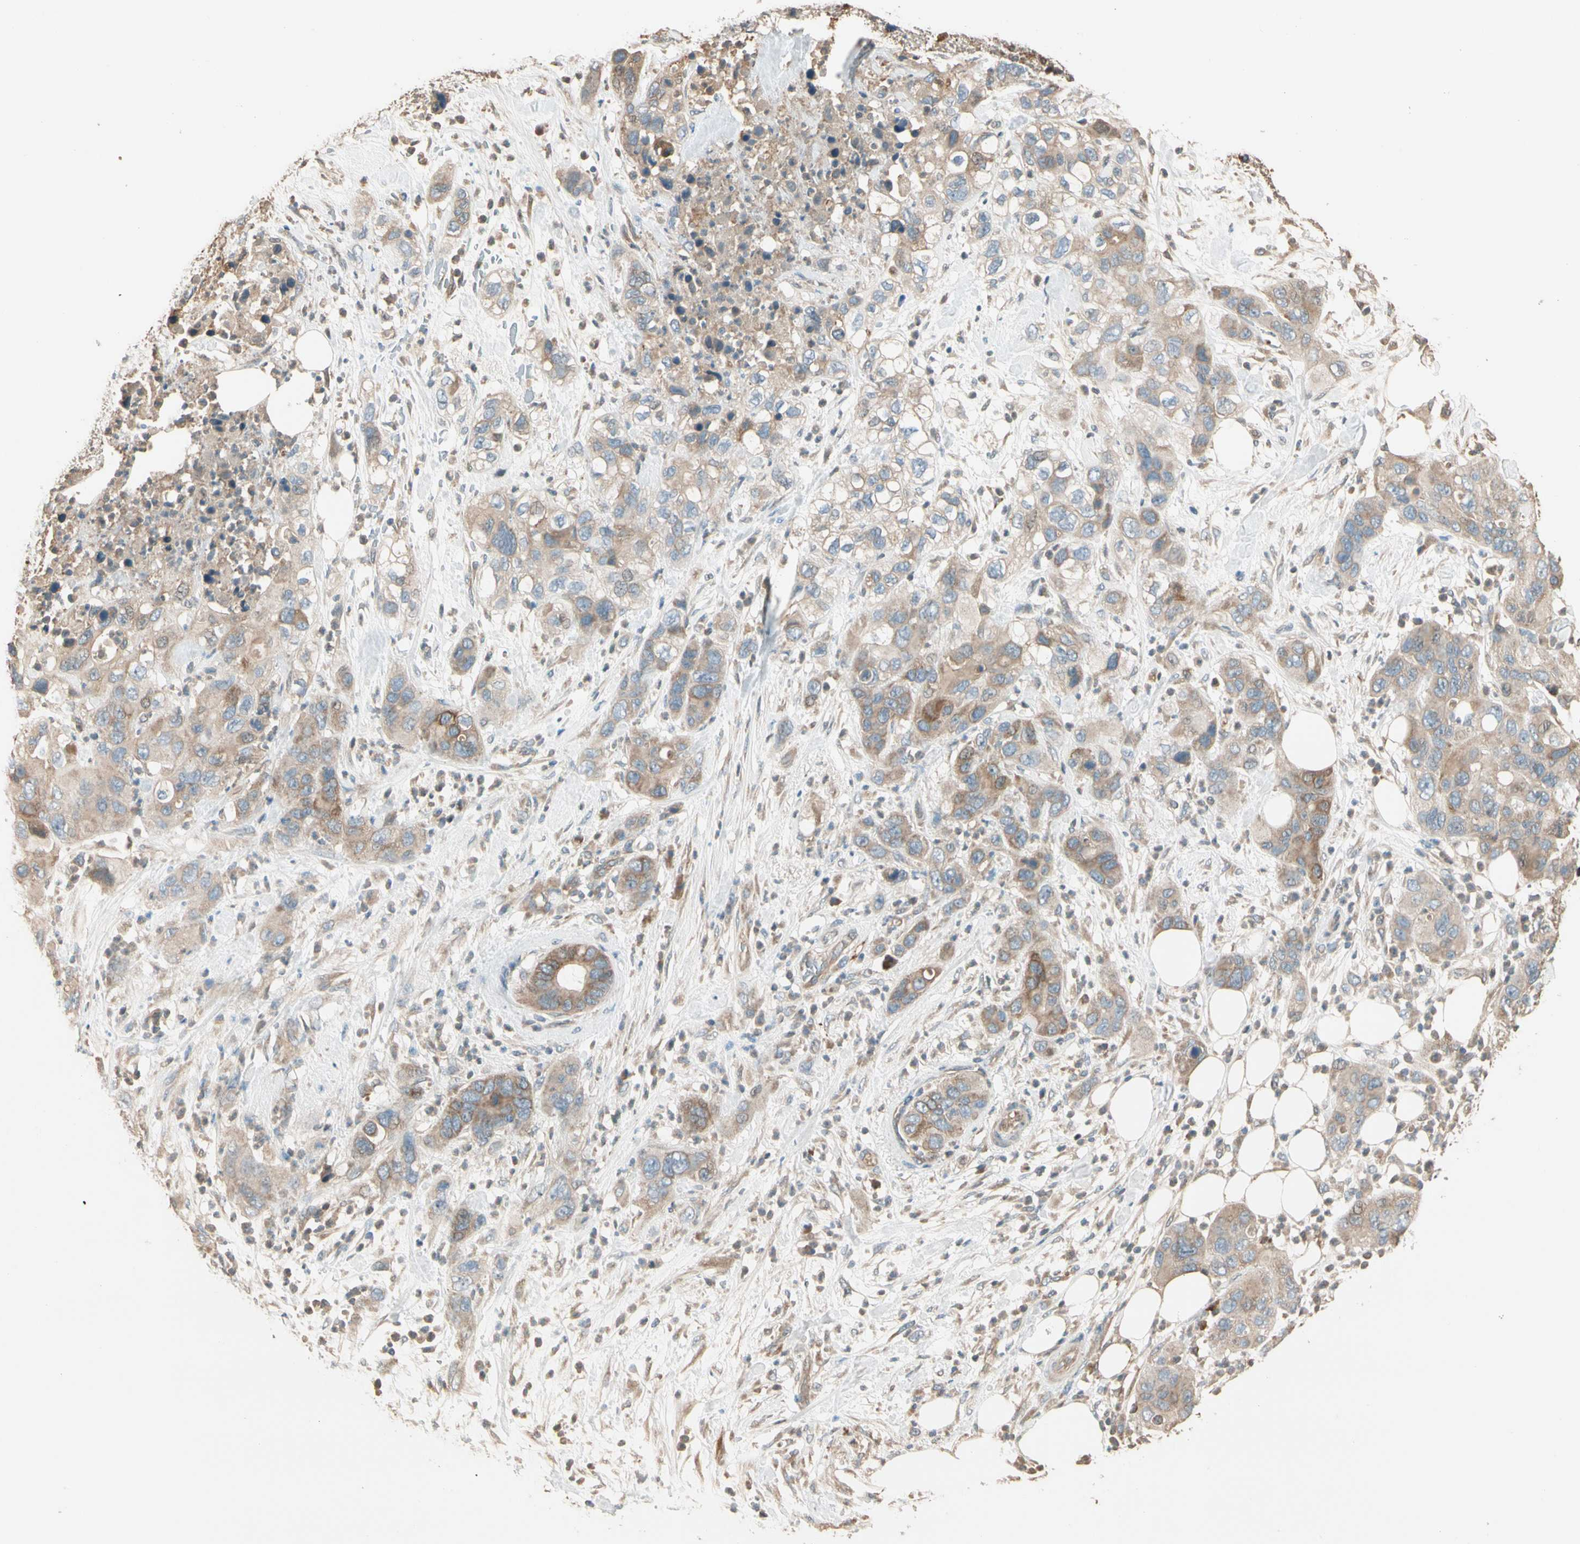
{"staining": {"intensity": "weak", "quantity": ">75%", "location": "cytoplasmic/membranous"}, "tissue": "pancreatic cancer", "cell_type": "Tumor cells", "image_type": "cancer", "snomed": [{"axis": "morphology", "description": "Adenocarcinoma, NOS"}, {"axis": "topography", "description": "Pancreas"}], "caption": "The immunohistochemical stain labels weak cytoplasmic/membranous positivity in tumor cells of pancreatic adenocarcinoma tissue.", "gene": "TNFRSF21", "patient": {"sex": "female", "age": 71}}